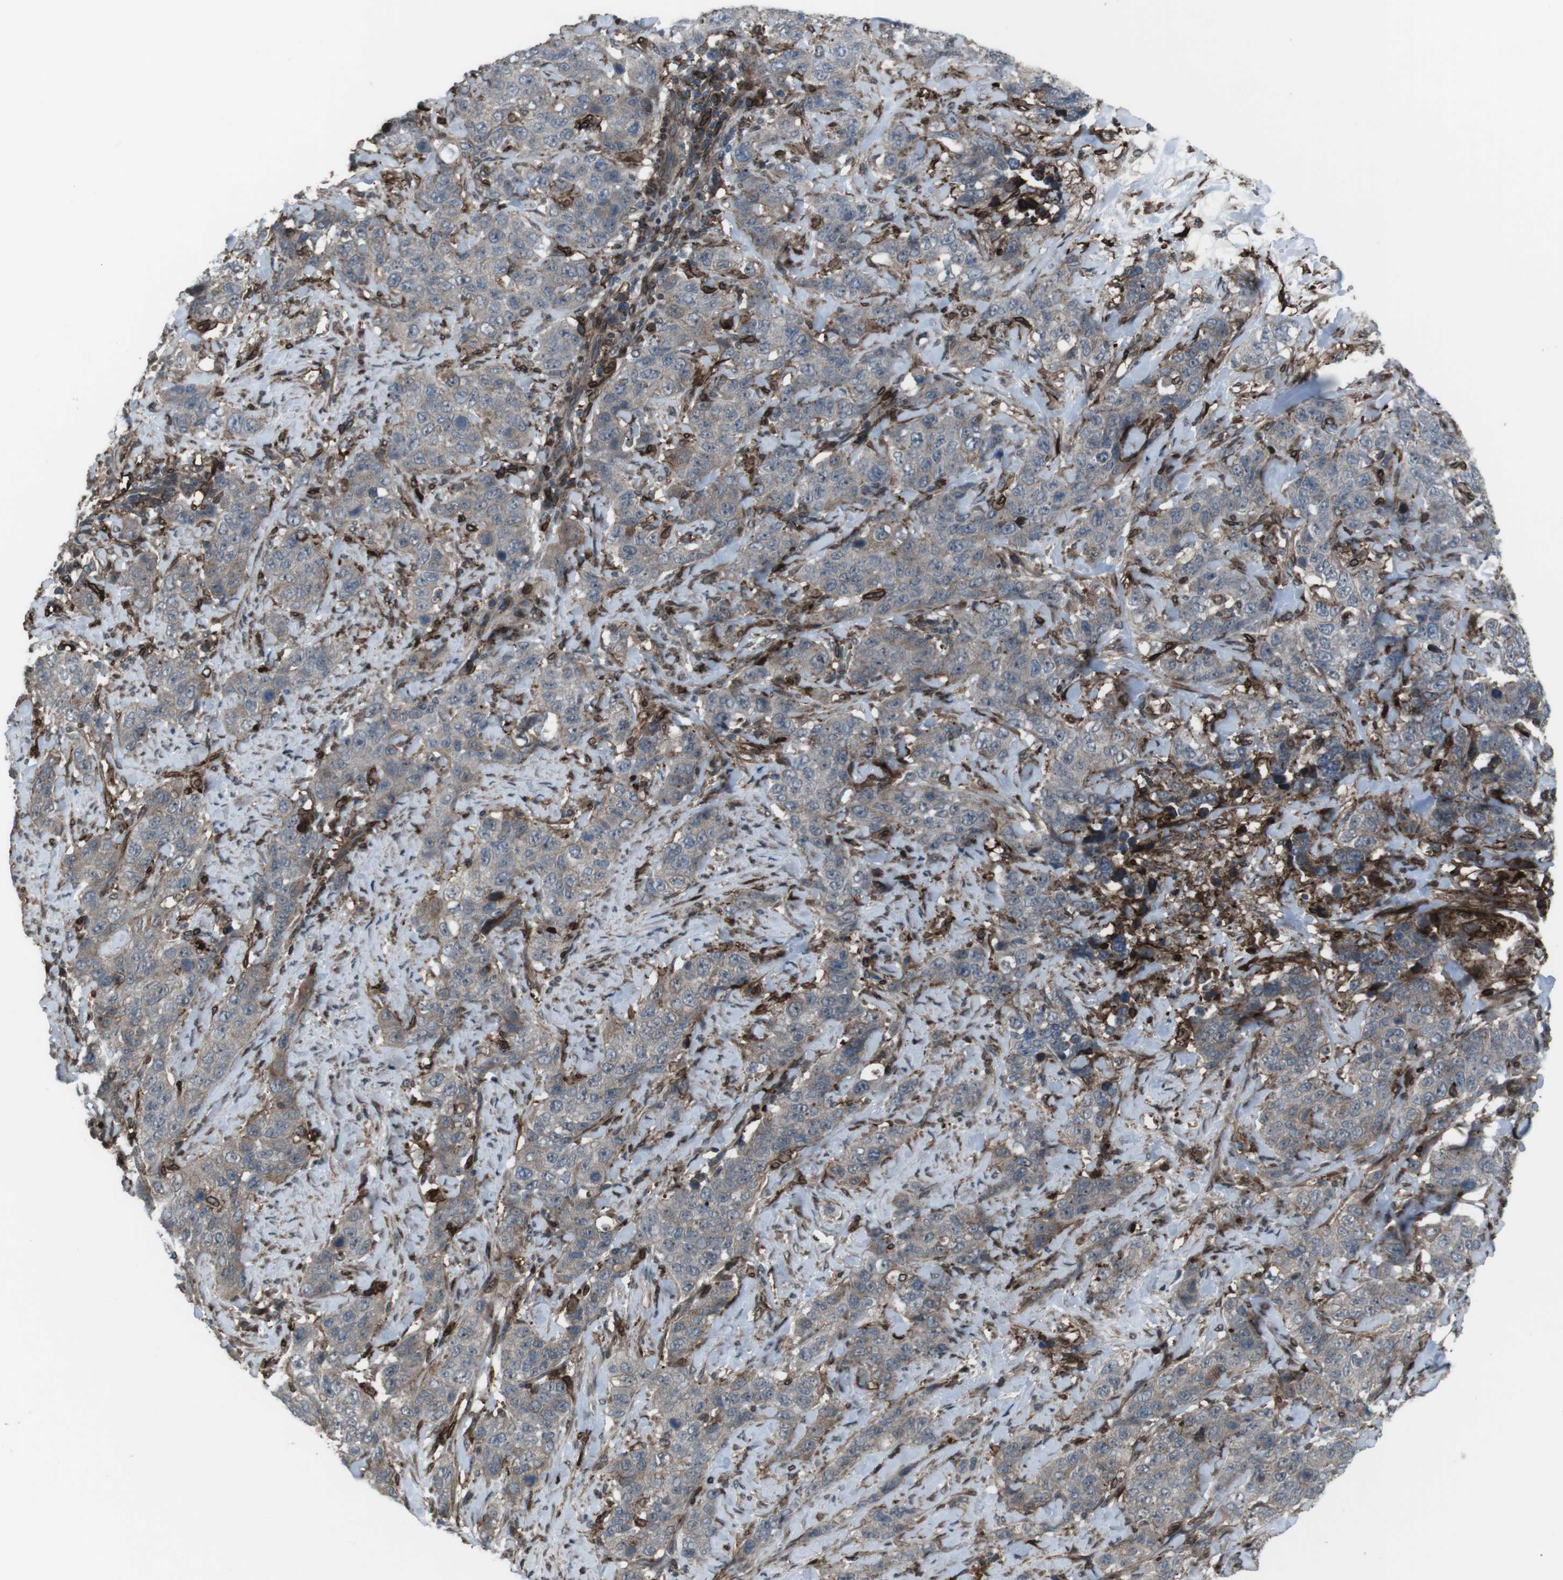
{"staining": {"intensity": "weak", "quantity": "25%-75%", "location": "cytoplasmic/membranous"}, "tissue": "stomach cancer", "cell_type": "Tumor cells", "image_type": "cancer", "snomed": [{"axis": "morphology", "description": "Adenocarcinoma, NOS"}, {"axis": "topography", "description": "Stomach"}], "caption": "This image demonstrates IHC staining of human stomach cancer (adenocarcinoma), with low weak cytoplasmic/membranous positivity in approximately 25%-75% of tumor cells.", "gene": "GDF10", "patient": {"sex": "male", "age": 48}}